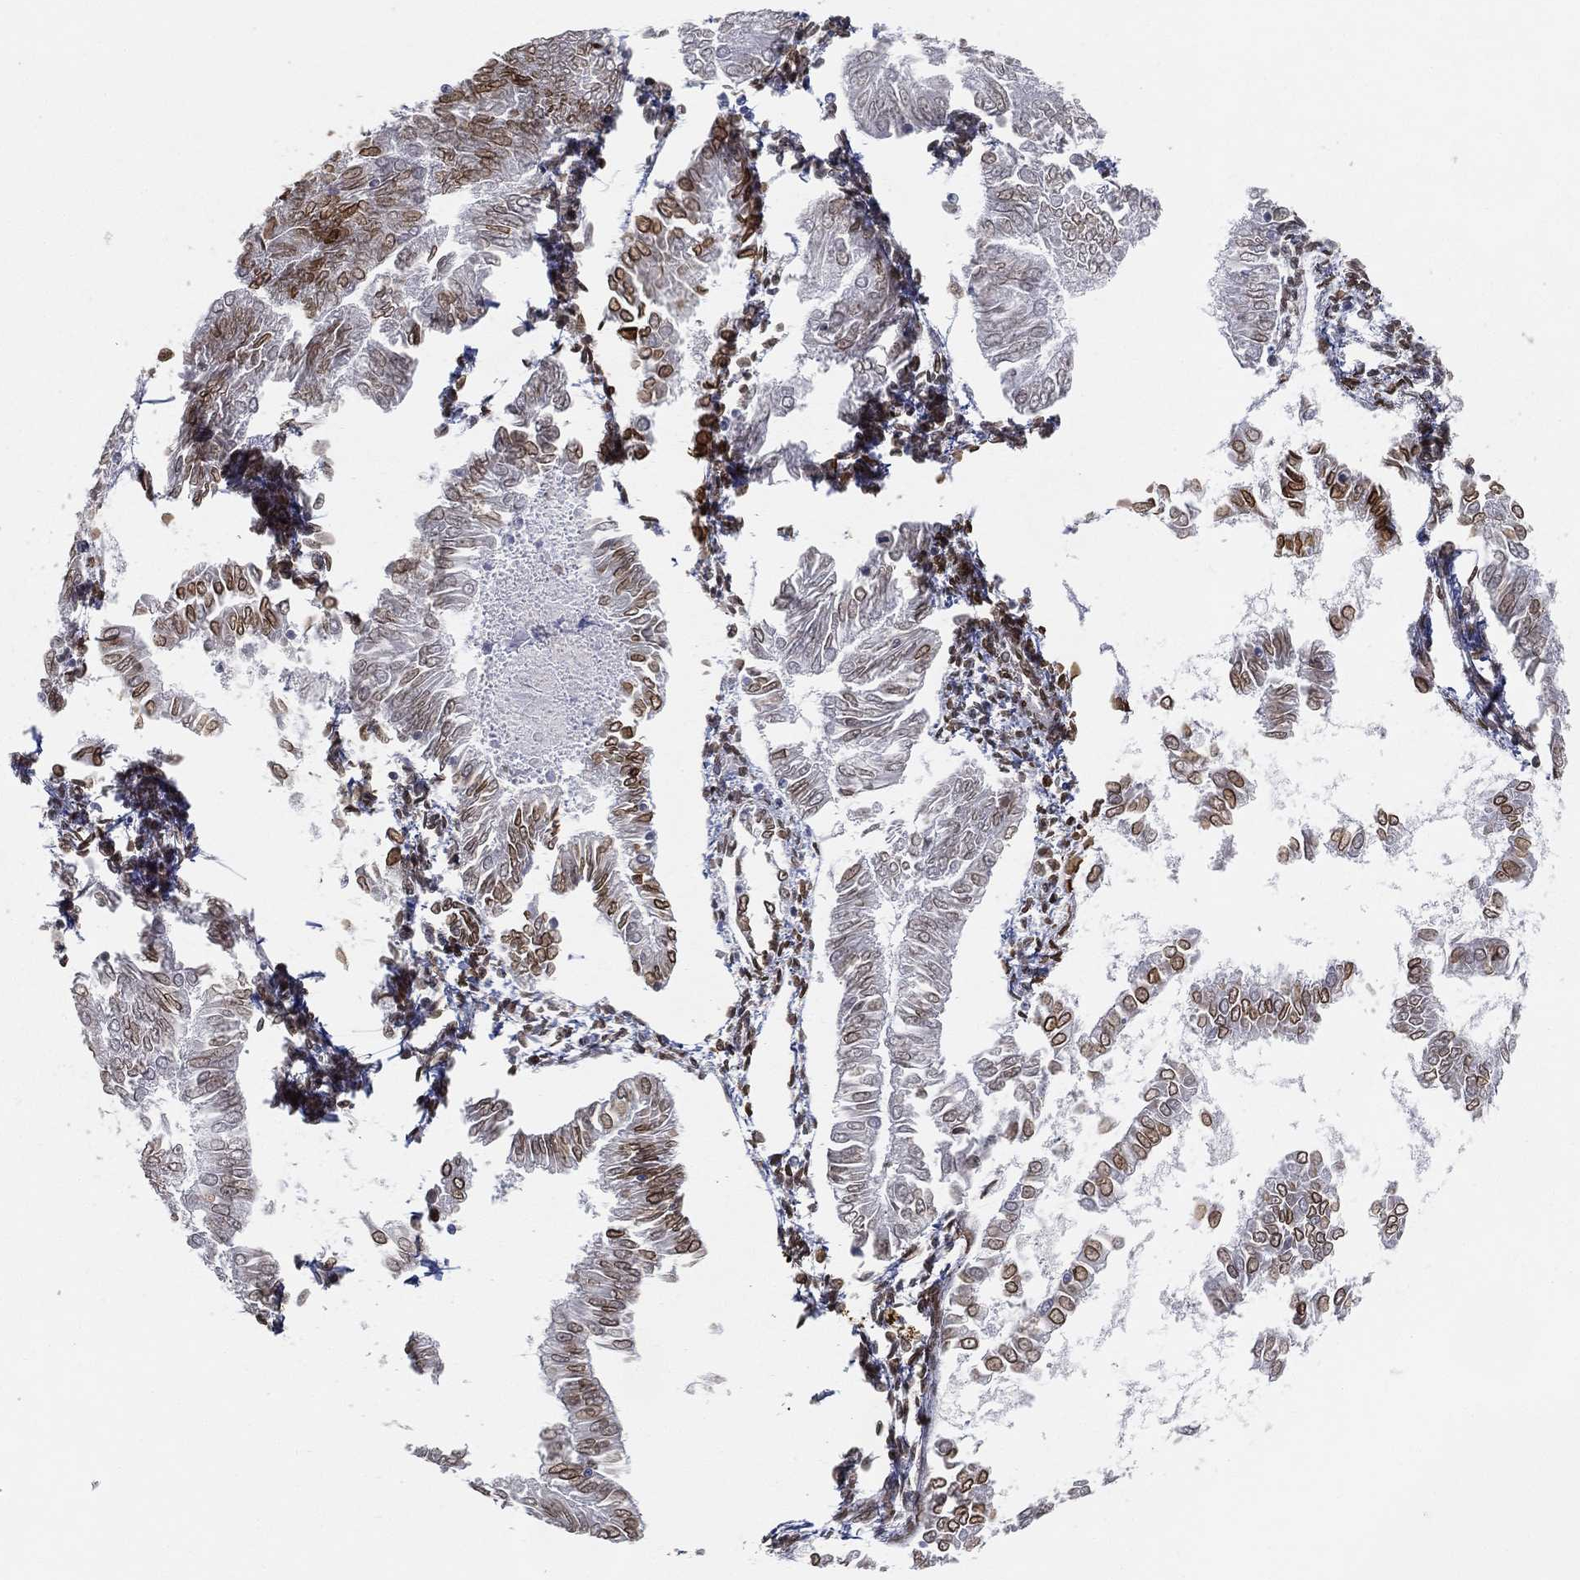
{"staining": {"intensity": "moderate", "quantity": "25%-75%", "location": "nuclear"}, "tissue": "endometrial cancer", "cell_type": "Tumor cells", "image_type": "cancer", "snomed": [{"axis": "morphology", "description": "Adenocarcinoma, NOS"}, {"axis": "topography", "description": "Endometrium"}], "caption": "Tumor cells show moderate nuclear positivity in about 25%-75% of cells in endometrial cancer (adenocarcinoma). The protein is shown in brown color, while the nuclei are stained blue.", "gene": "LMNB1", "patient": {"sex": "female", "age": 53}}